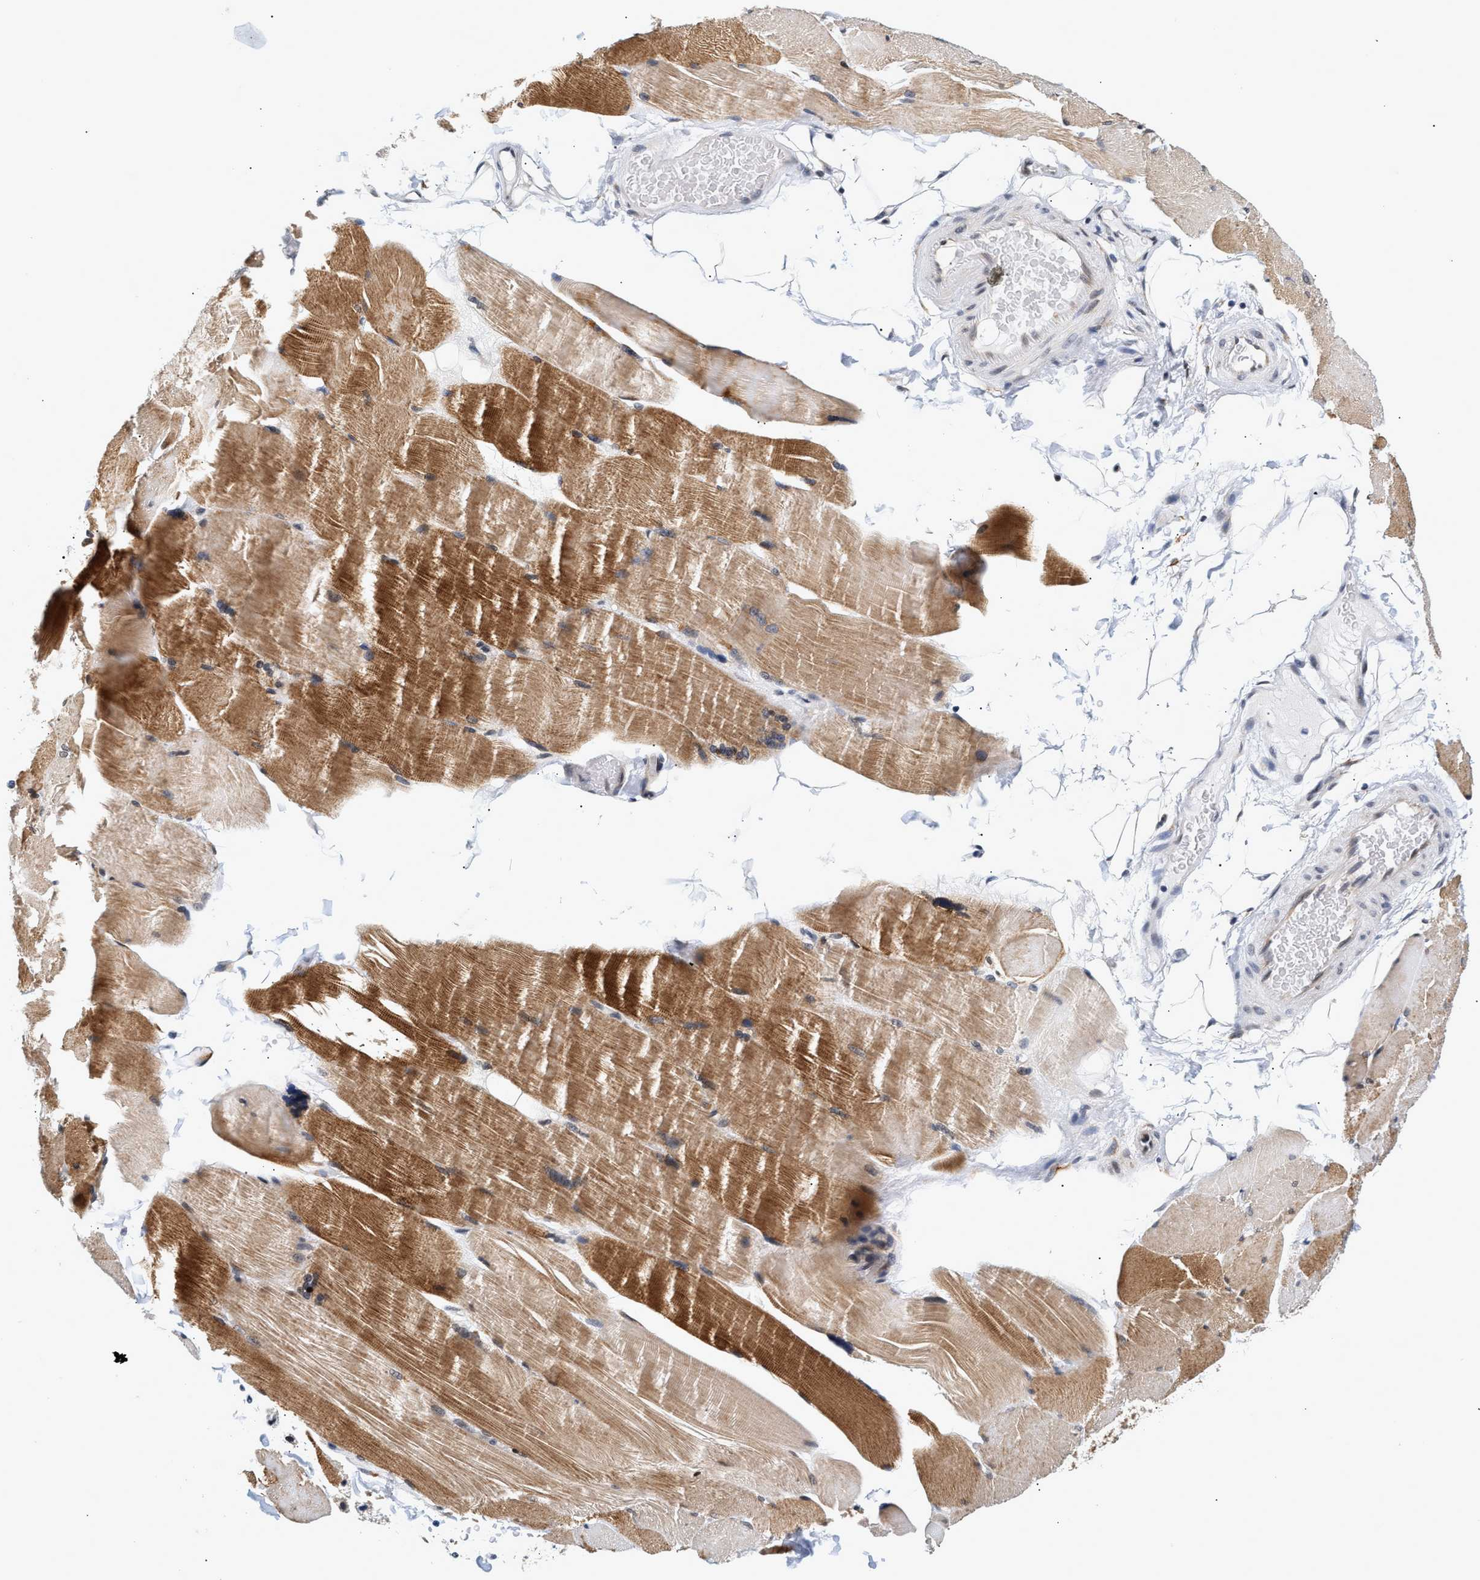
{"staining": {"intensity": "strong", "quantity": "25%-75%", "location": "cytoplasmic/membranous"}, "tissue": "skeletal muscle", "cell_type": "Myocytes", "image_type": "normal", "snomed": [{"axis": "morphology", "description": "Normal tissue, NOS"}, {"axis": "topography", "description": "Skin"}, {"axis": "topography", "description": "Skeletal muscle"}], "caption": "Protein staining of unremarkable skeletal muscle demonstrates strong cytoplasmic/membranous staining in about 25%-75% of myocytes.", "gene": "THOC1", "patient": {"sex": "male", "age": 83}}